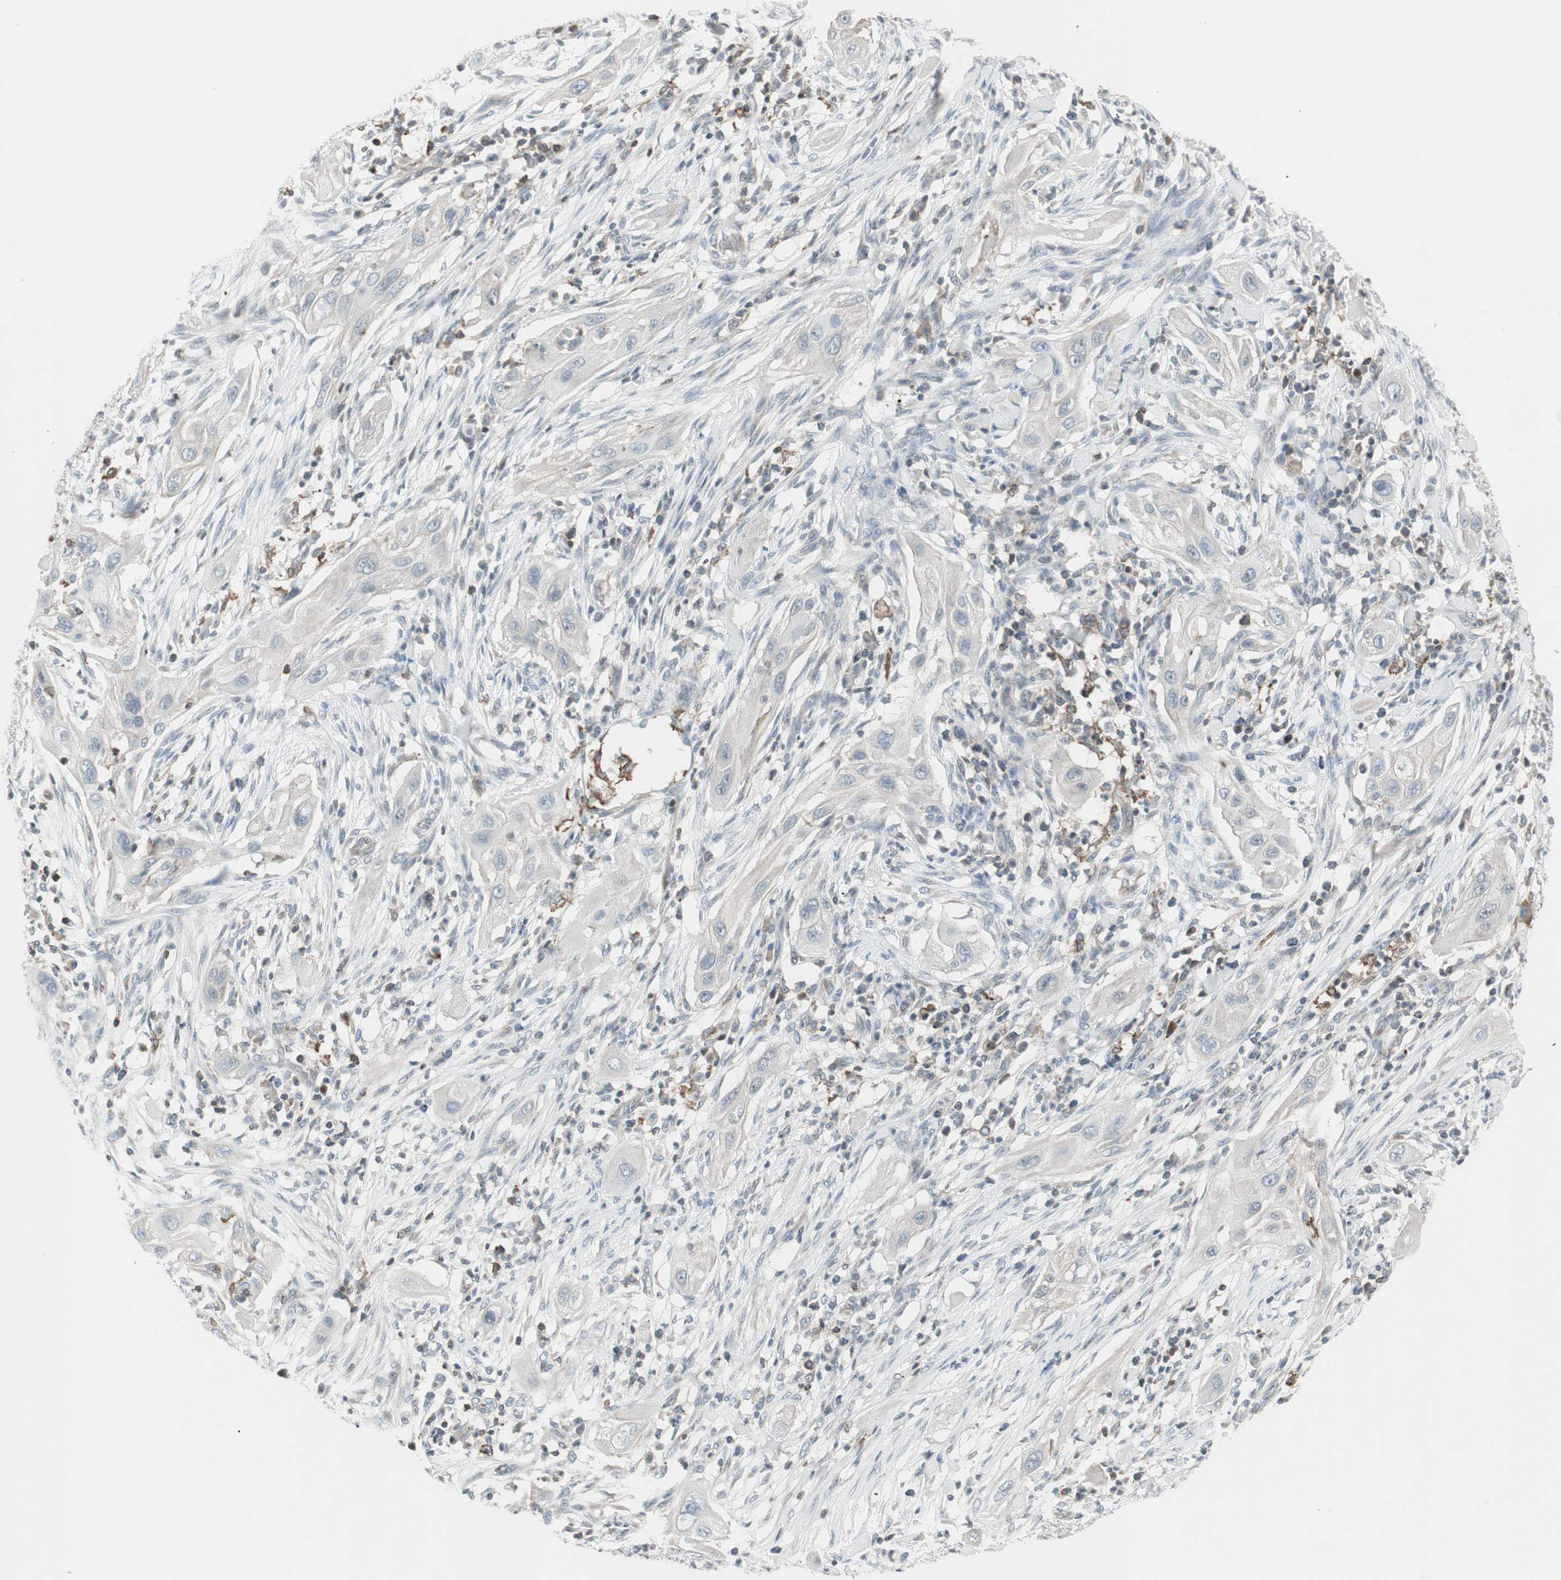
{"staining": {"intensity": "negative", "quantity": "none", "location": "none"}, "tissue": "lung cancer", "cell_type": "Tumor cells", "image_type": "cancer", "snomed": [{"axis": "morphology", "description": "Squamous cell carcinoma, NOS"}, {"axis": "topography", "description": "Lung"}], "caption": "IHC of lung cancer (squamous cell carcinoma) displays no staining in tumor cells. (DAB (3,3'-diaminobenzidine) immunohistochemistry visualized using brightfield microscopy, high magnification).", "gene": "MAP4K4", "patient": {"sex": "female", "age": 47}}